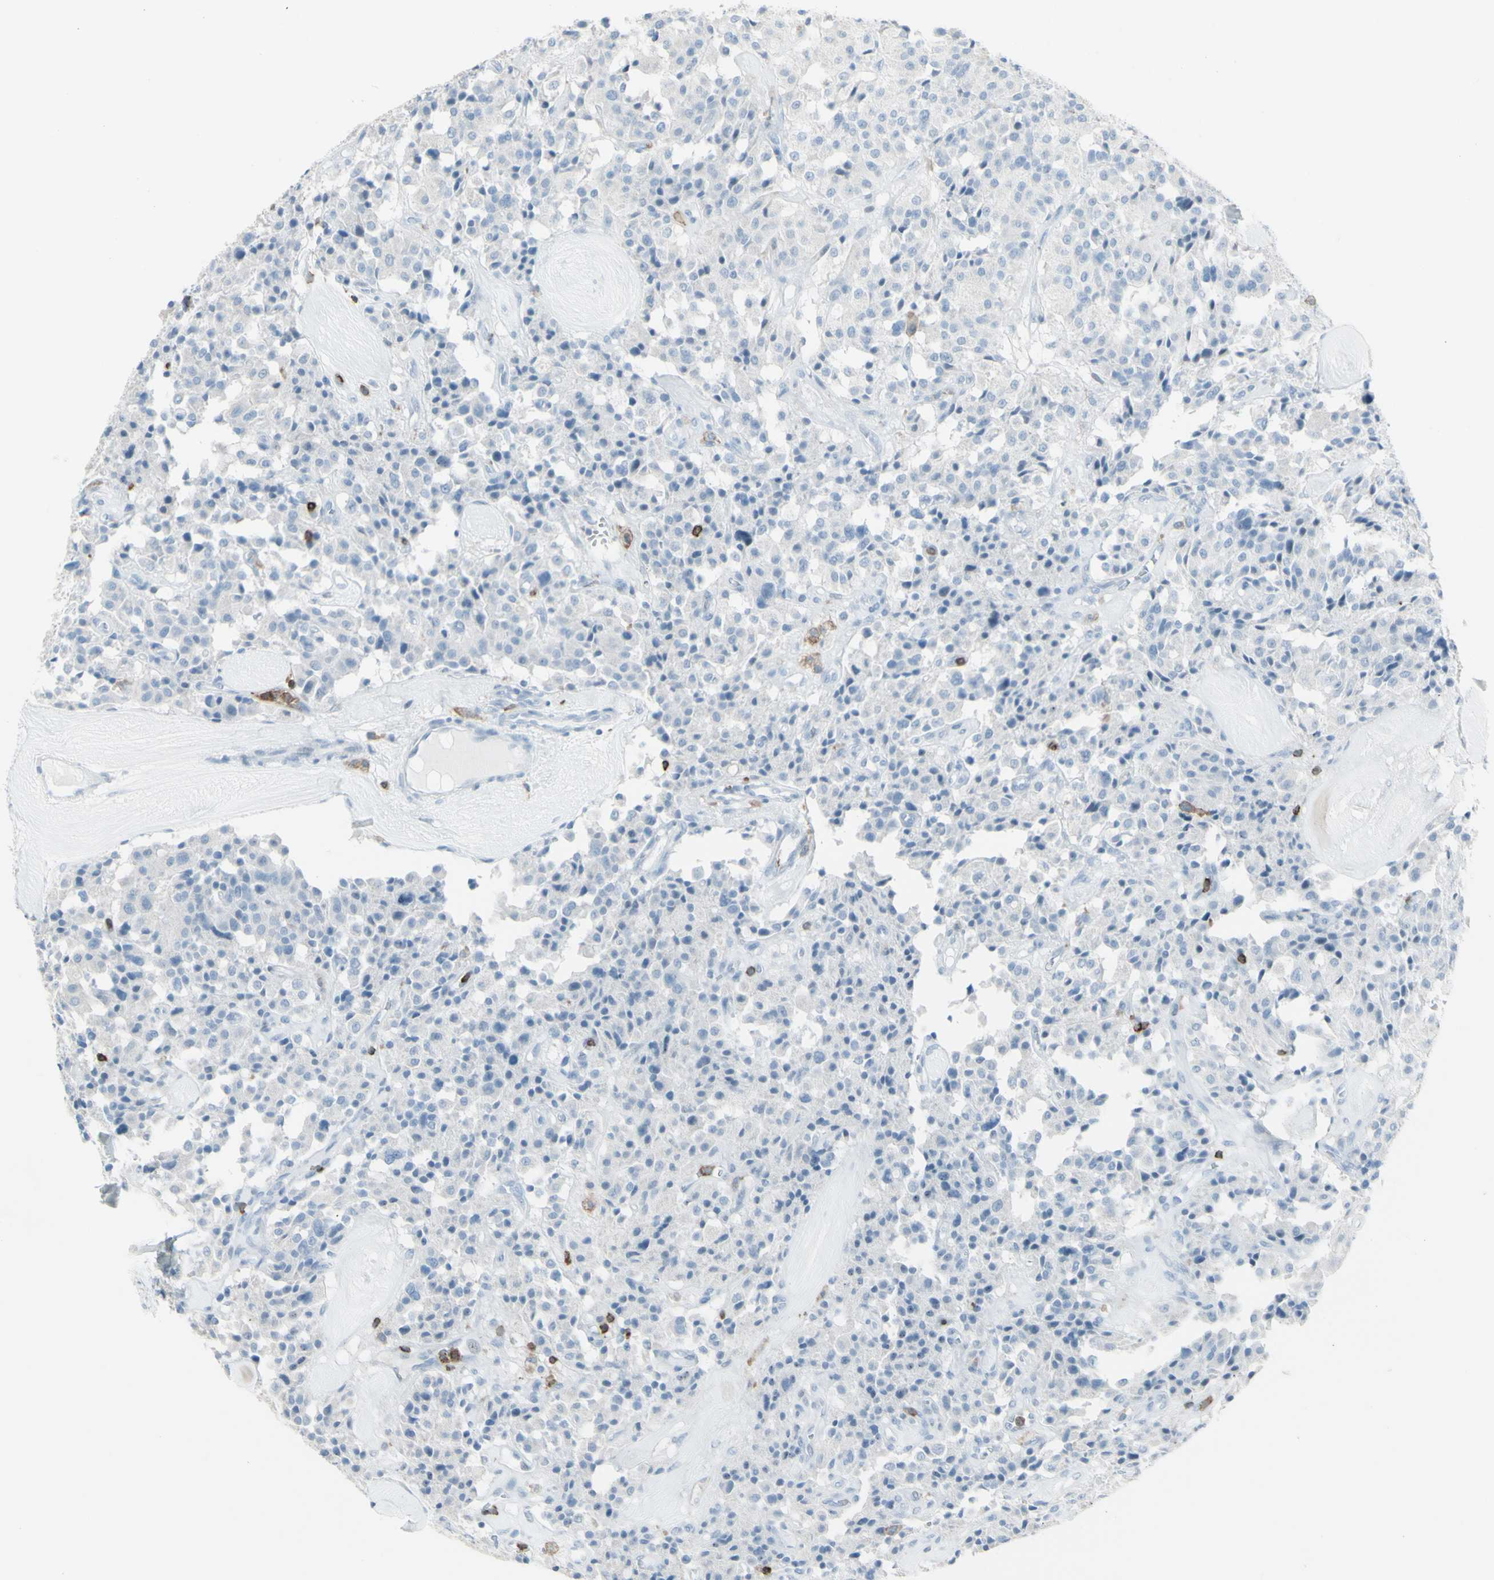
{"staining": {"intensity": "negative", "quantity": "none", "location": "none"}, "tissue": "carcinoid", "cell_type": "Tumor cells", "image_type": "cancer", "snomed": [{"axis": "morphology", "description": "Carcinoid, malignant, NOS"}, {"axis": "topography", "description": "Lung"}], "caption": "Tumor cells are negative for brown protein staining in carcinoid.", "gene": "NRG1", "patient": {"sex": "male", "age": 30}}